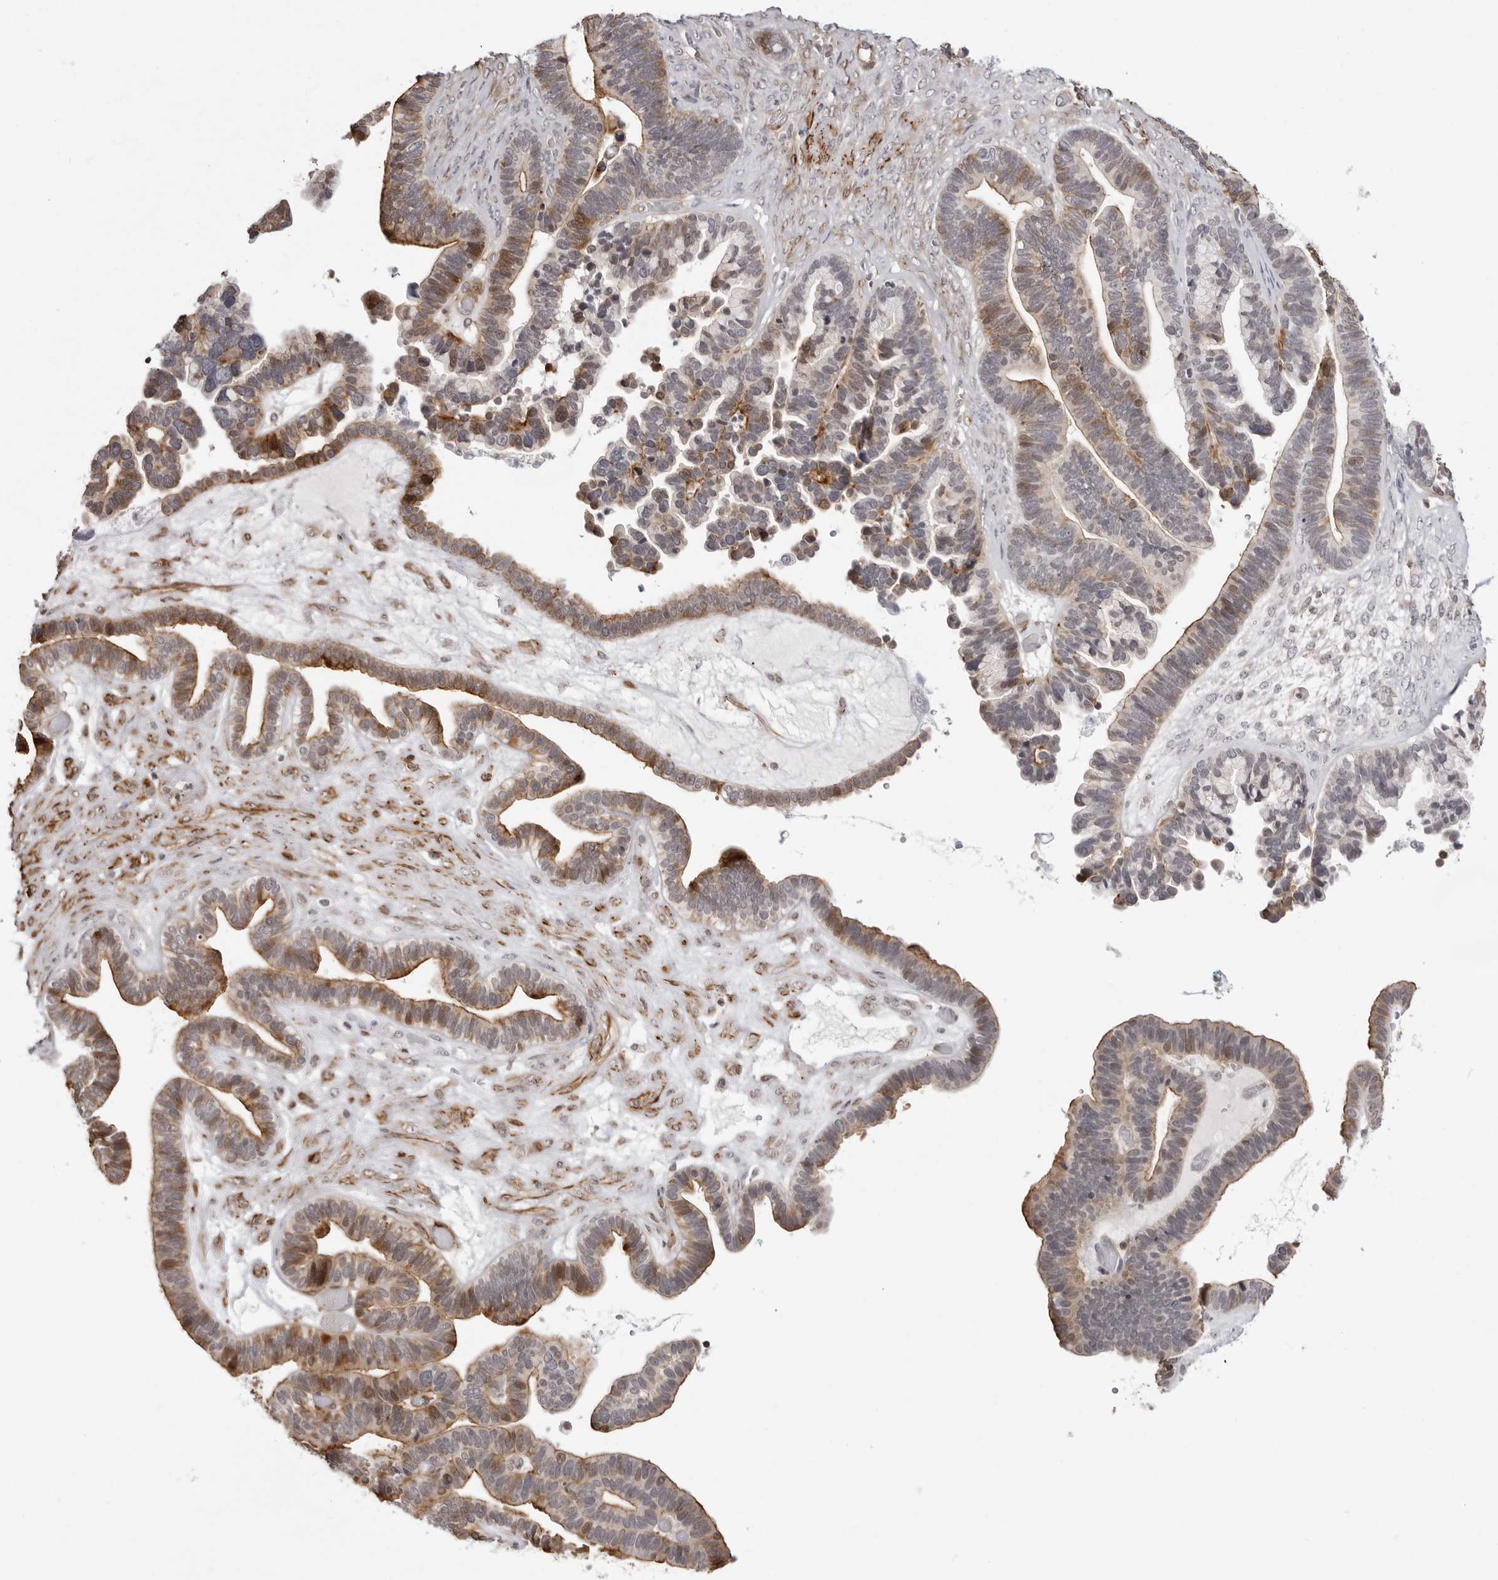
{"staining": {"intensity": "moderate", "quantity": "25%-75%", "location": "cytoplasmic/membranous"}, "tissue": "ovarian cancer", "cell_type": "Tumor cells", "image_type": "cancer", "snomed": [{"axis": "morphology", "description": "Cystadenocarcinoma, serous, NOS"}, {"axis": "topography", "description": "Ovary"}], "caption": "A photomicrograph of serous cystadenocarcinoma (ovarian) stained for a protein demonstrates moderate cytoplasmic/membranous brown staining in tumor cells. Immunohistochemistry stains the protein in brown and the nuclei are stained blue.", "gene": "UNK", "patient": {"sex": "female", "age": 56}}